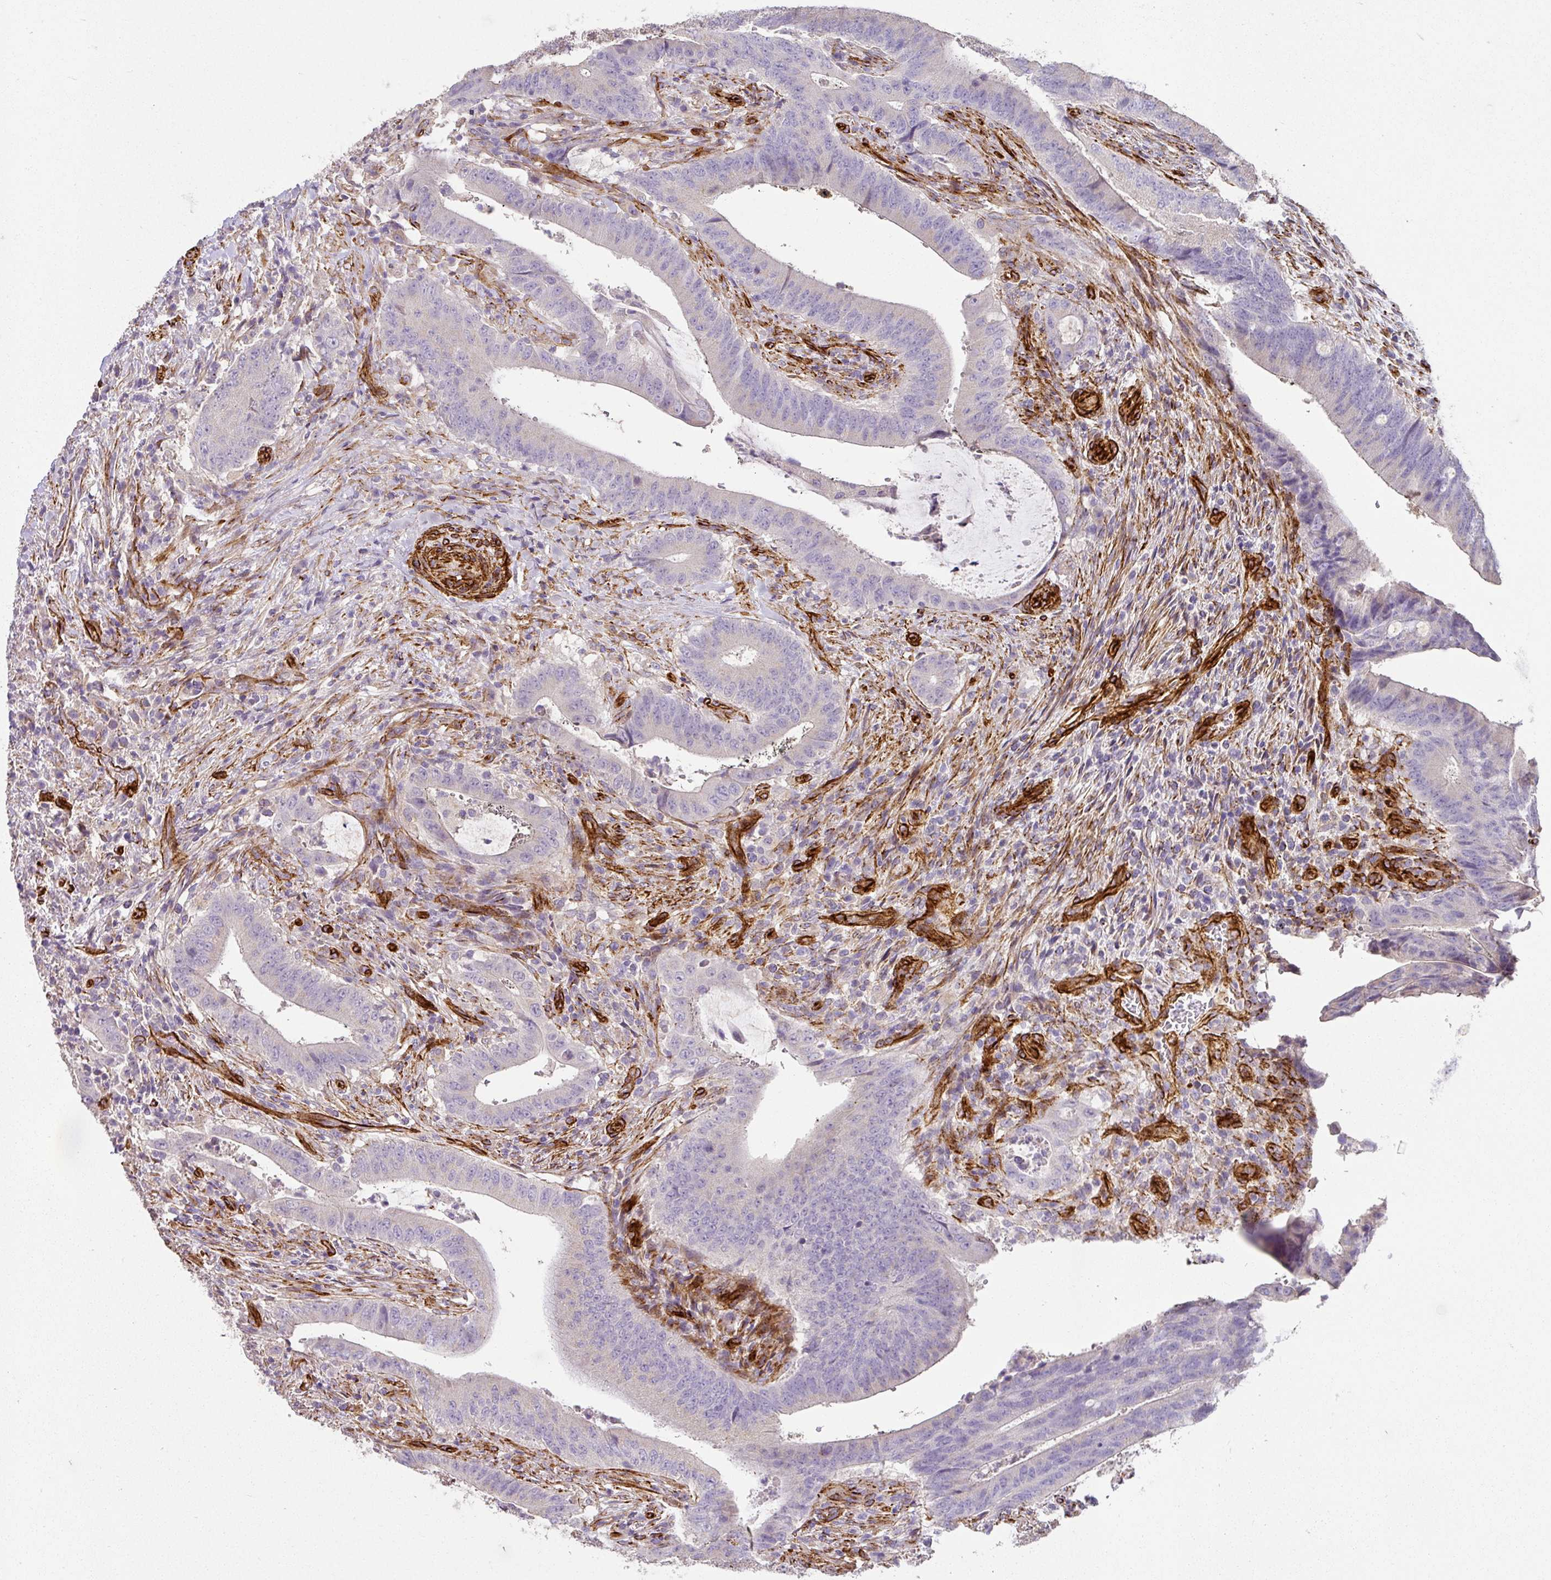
{"staining": {"intensity": "negative", "quantity": "none", "location": "none"}, "tissue": "colorectal cancer", "cell_type": "Tumor cells", "image_type": "cancer", "snomed": [{"axis": "morphology", "description": "Adenocarcinoma, NOS"}, {"axis": "topography", "description": "Colon"}], "caption": "Immunohistochemistry (IHC) photomicrograph of neoplastic tissue: human adenocarcinoma (colorectal) stained with DAB reveals no significant protein positivity in tumor cells.", "gene": "SLC25A17", "patient": {"sex": "female", "age": 43}}